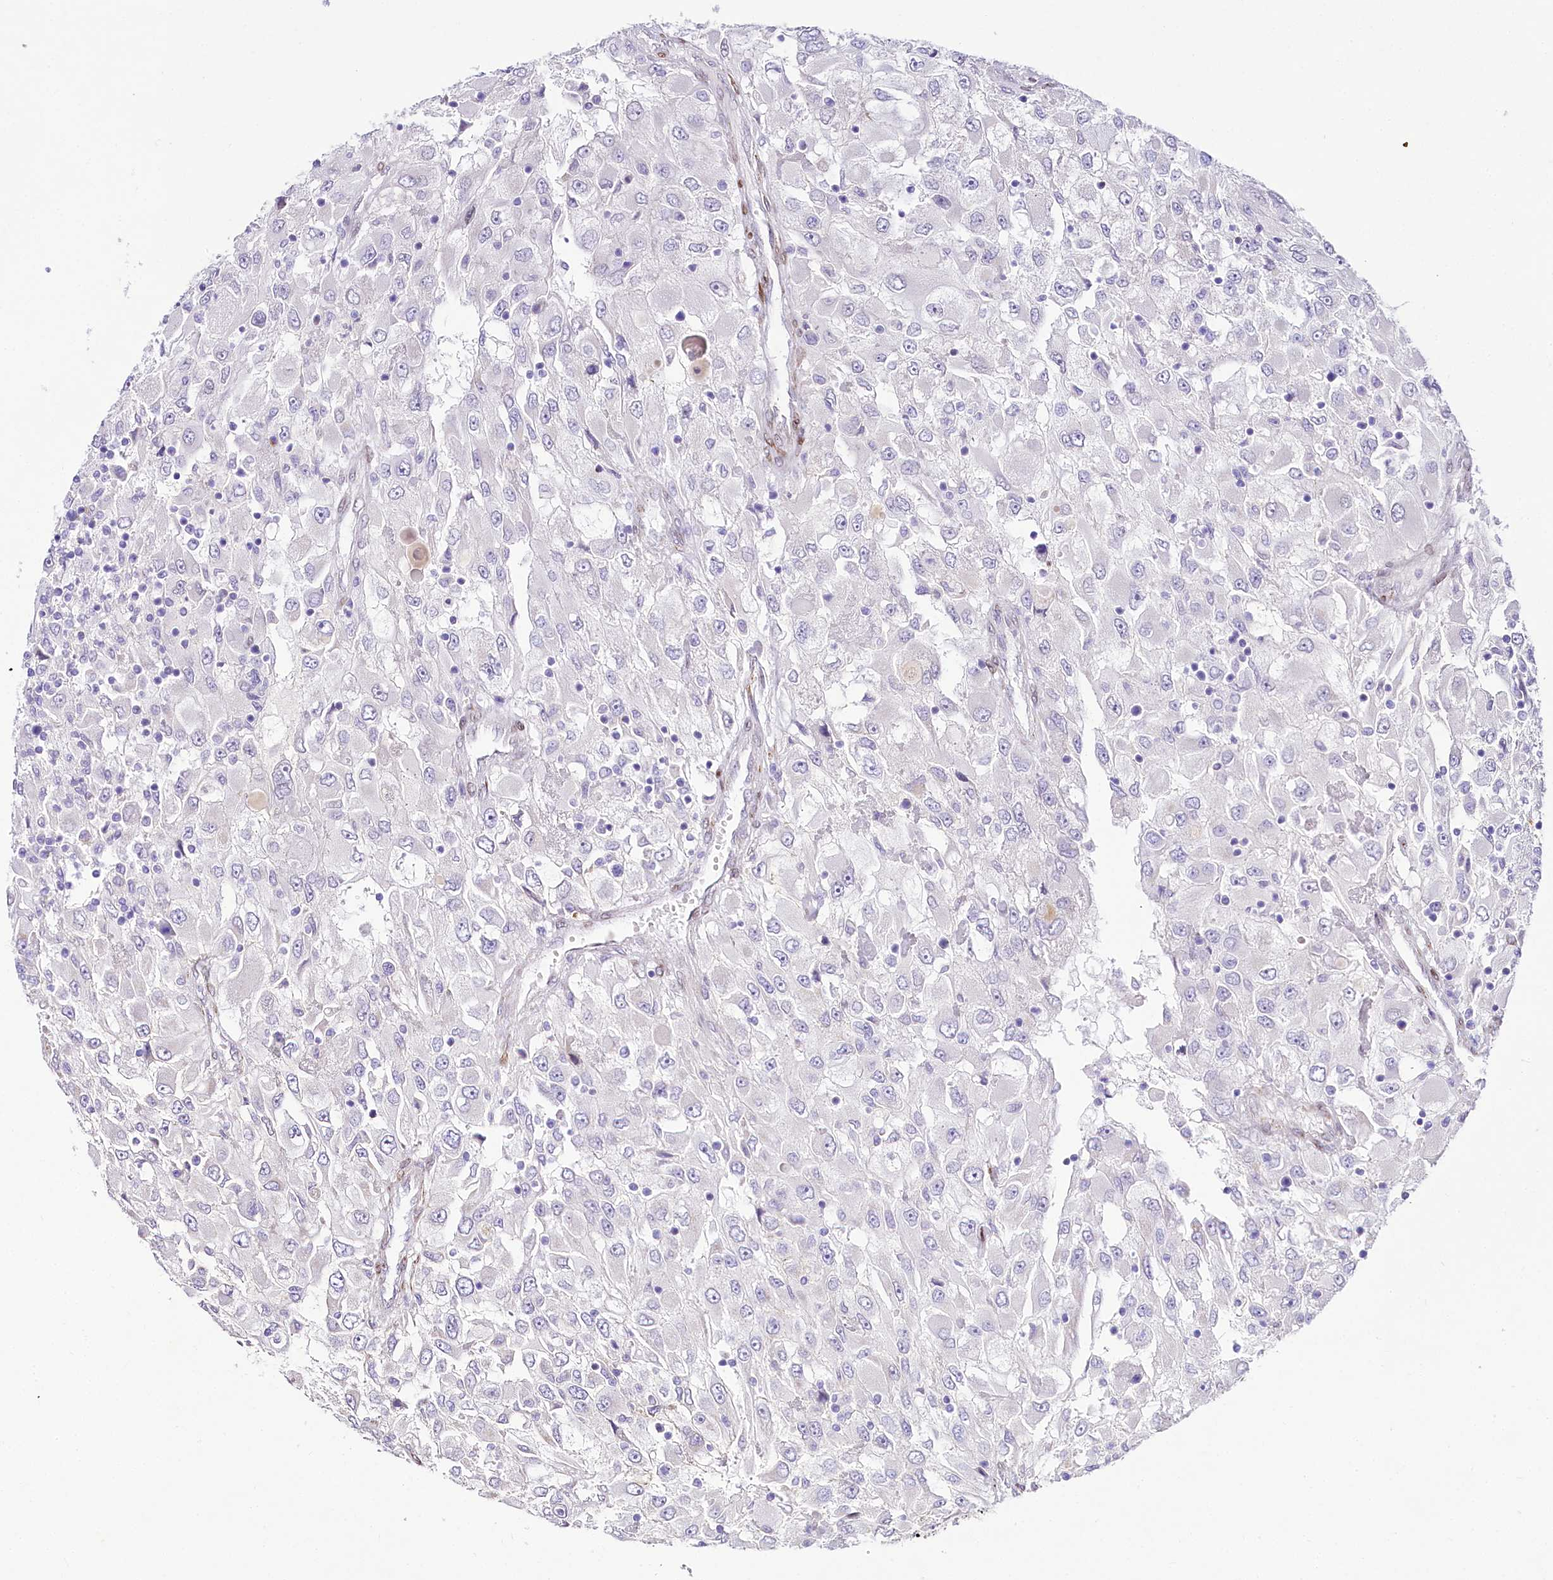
{"staining": {"intensity": "negative", "quantity": "none", "location": "none"}, "tissue": "renal cancer", "cell_type": "Tumor cells", "image_type": "cancer", "snomed": [{"axis": "morphology", "description": "Adenocarcinoma, NOS"}, {"axis": "topography", "description": "Kidney"}], "caption": "This is an immunohistochemistry micrograph of human renal cancer. There is no staining in tumor cells.", "gene": "PPIP5K2", "patient": {"sex": "female", "age": 52}}